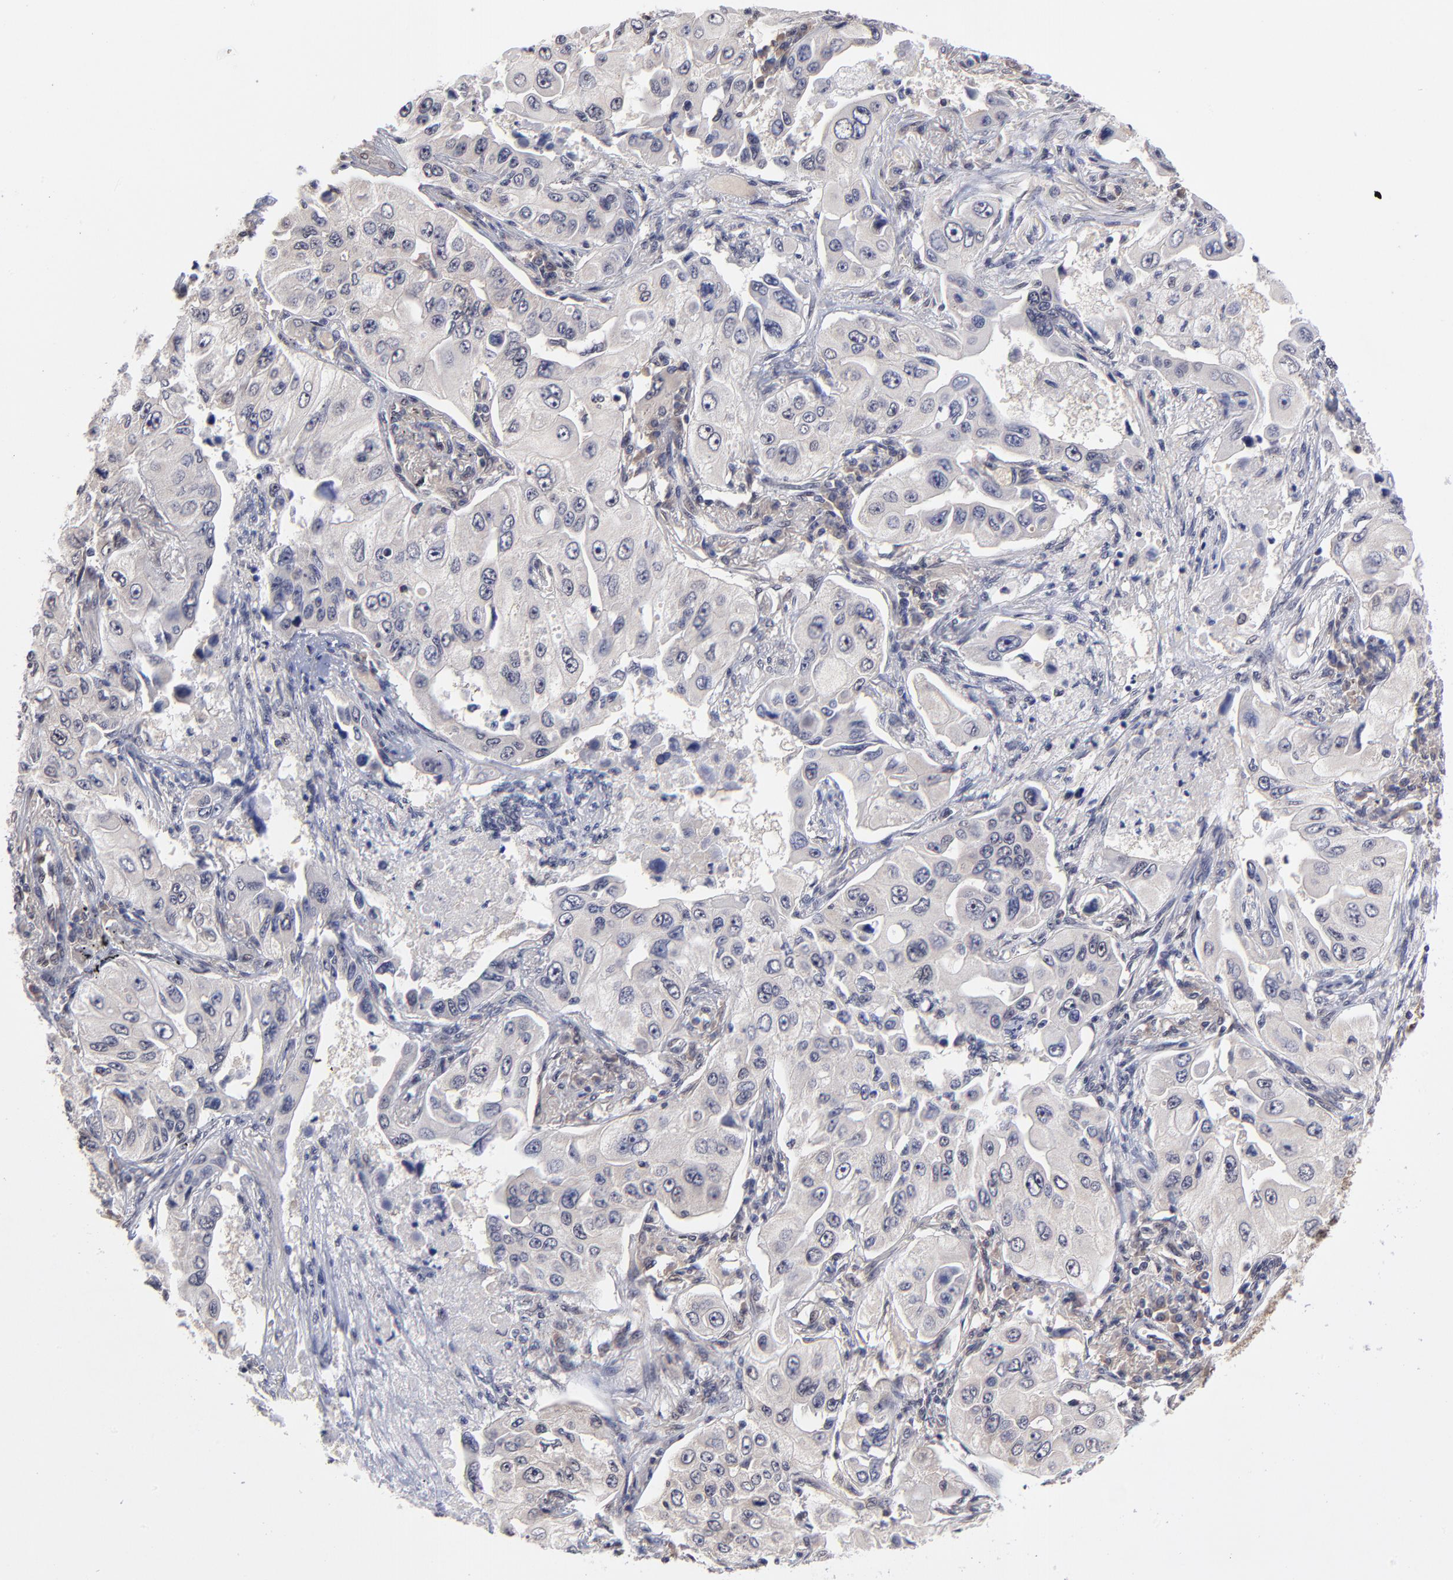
{"staining": {"intensity": "weak", "quantity": ">75%", "location": "cytoplasmic/membranous"}, "tissue": "lung cancer", "cell_type": "Tumor cells", "image_type": "cancer", "snomed": [{"axis": "morphology", "description": "Adenocarcinoma, NOS"}, {"axis": "topography", "description": "Lung"}], "caption": "Weak cytoplasmic/membranous protein positivity is appreciated in about >75% of tumor cells in lung adenocarcinoma.", "gene": "UBE2E3", "patient": {"sex": "male", "age": 84}}